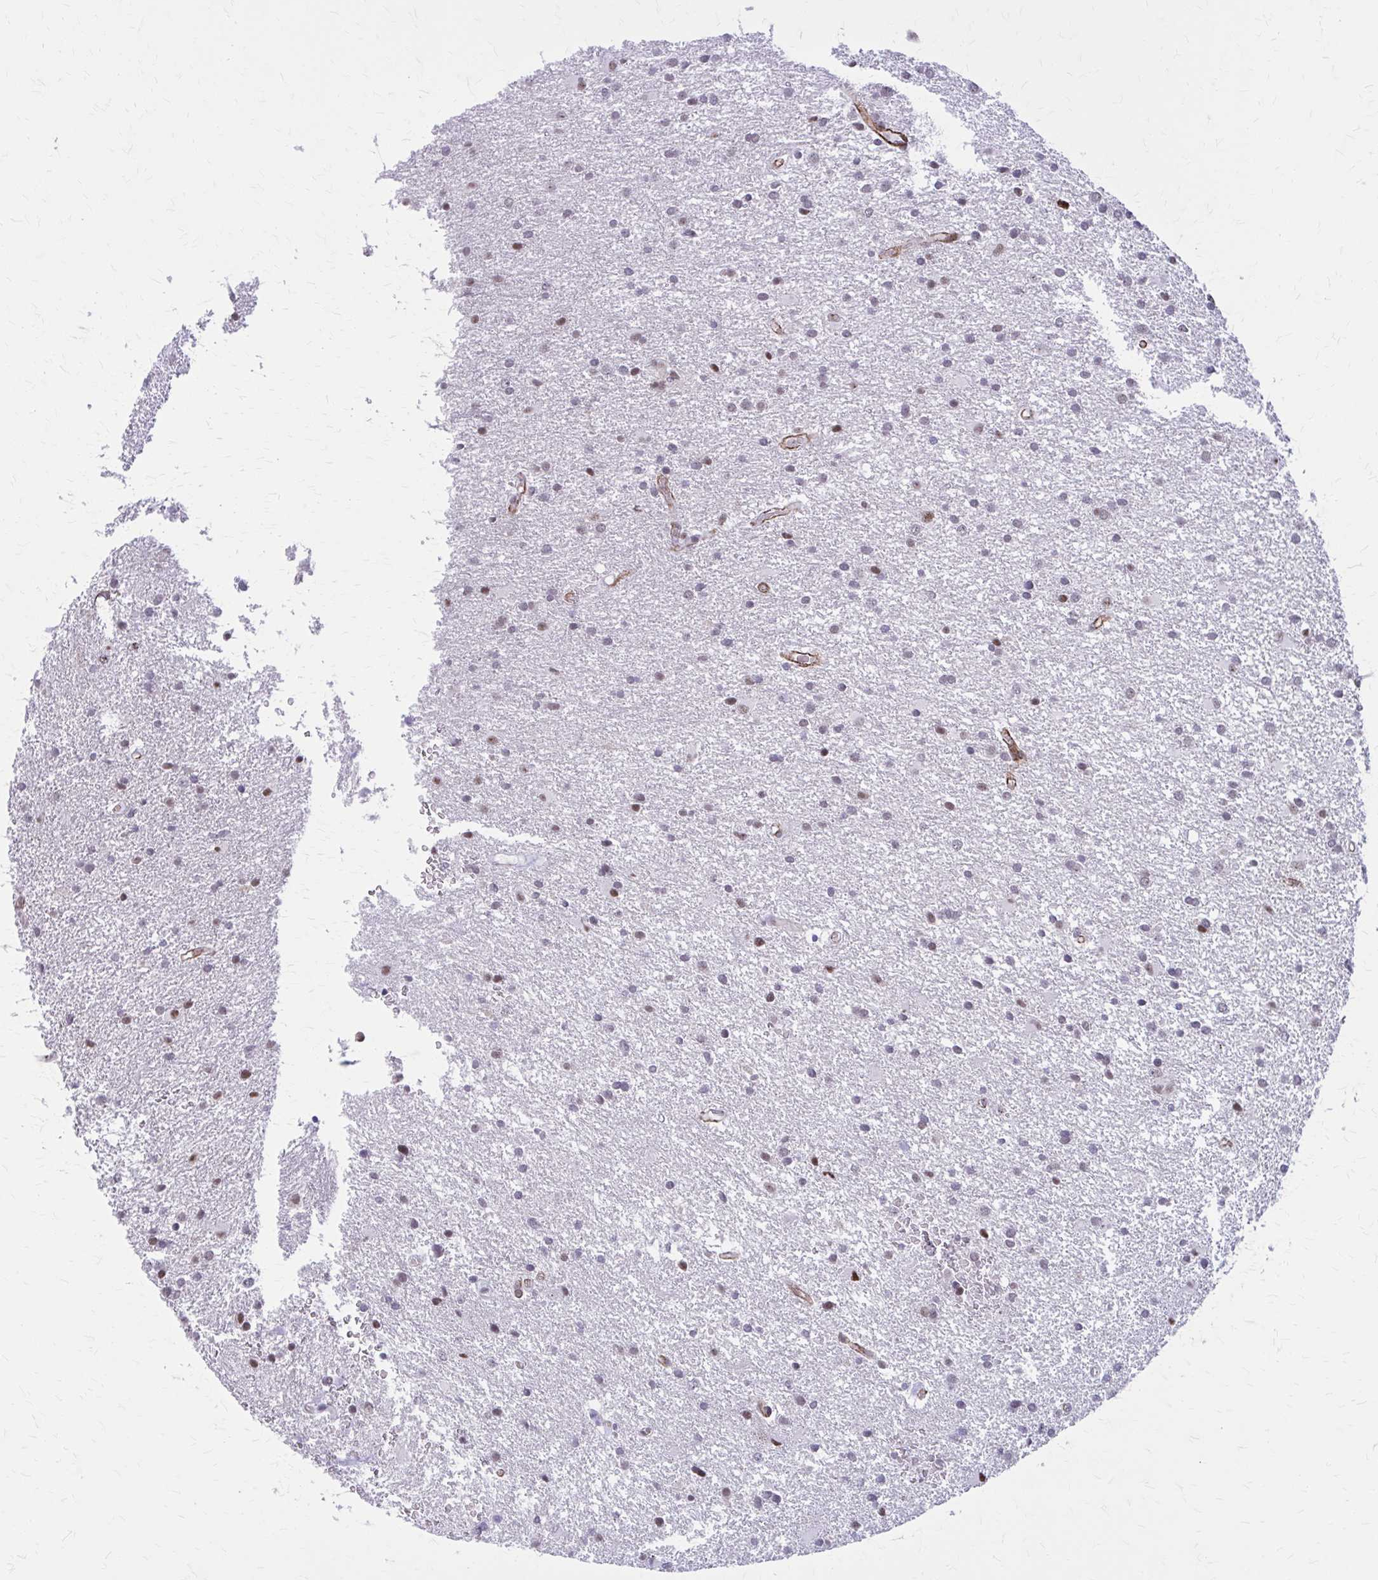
{"staining": {"intensity": "weak", "quantity": "<25%", "location": "nuclear"}, "tissue": "glioma", "cell_type": "Tumor cells", "image_type": "cancer", "snomed": [{"axis": "morphology", "description": "Glioma, malignant, High grade"}, {"axis": "topography", "description": "Brain"}], "caption": "Micrograph shows no protein positivity in tumor cells of glioma tissue. (Stains: DAB (3,3'-diaminobenzidine) immunohistochemistry with hematoxylin counter stain, Microscopy: brightfield microscopy at high magnification).", "gene": "NRBF2", "patient": {"sex": "male", "age": 68}}